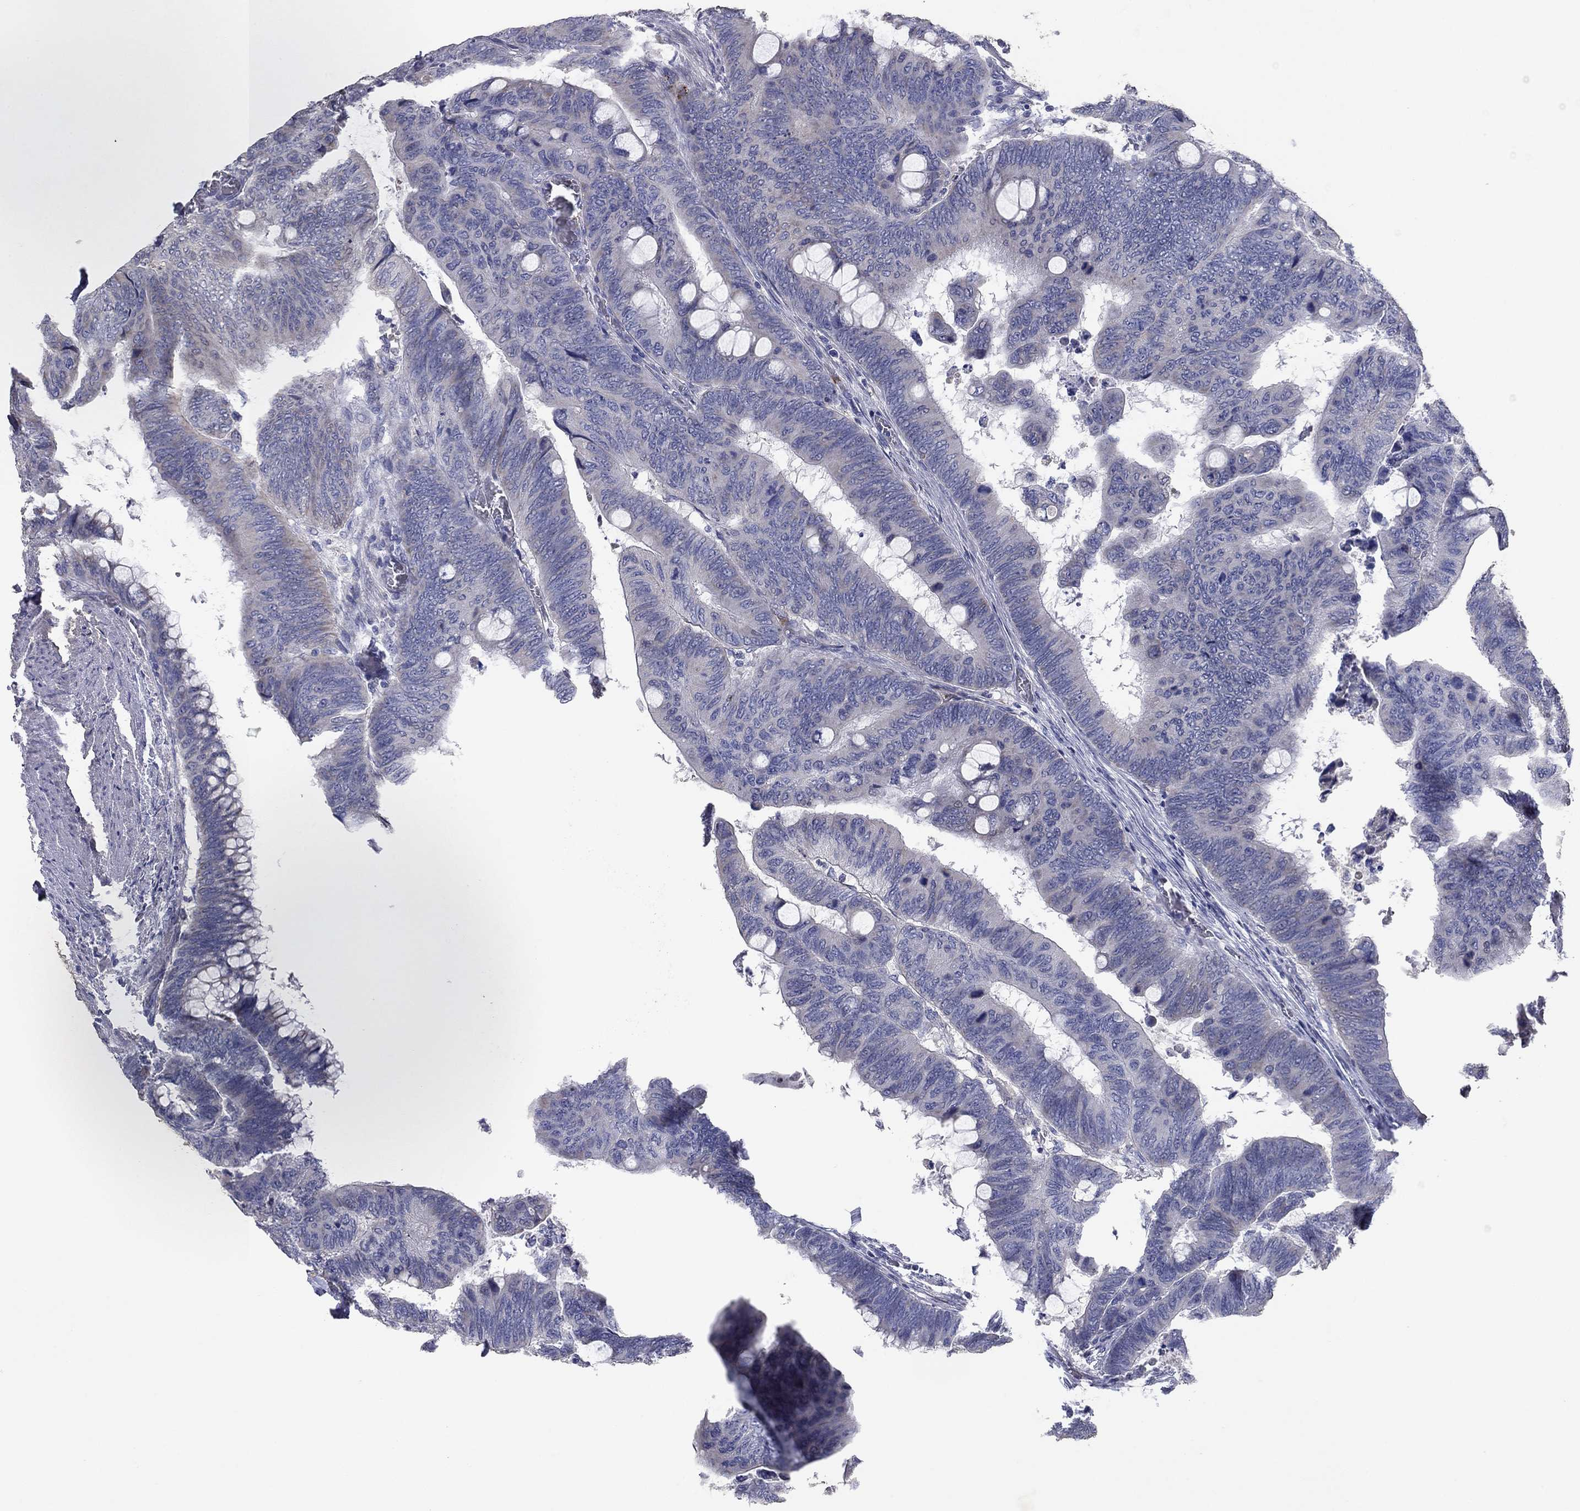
{"staining": {"intensity": "negative", "quantity": "none", "location": "none"}, "tissue": "colorectal cancer", "cell_type": "Tumor cells", "image_type": "cancer", "snomed": [{"axis": "morphology", "description": "Normal tissue, NOS"}, {"axis": "morphology", "description": "Adenocarcinoma, NOS"}, {"axis": "topography", "description": "Rectum"}, {"axis": "topography", "description": "Peripheral nerve tissue"}], "caption": "This photomicrograph is of colorectal cancer (adenocarcinoma) stained with immunohistochemistry (IHC) to label a protein in brown with the nuclei are counter-stained blue. There is no positivity in tumor cells. (DAB (3,3'-diaminobenzidine) immunohistochemistry visualized using brightfield microscopy, high magnification).", "gene": "PTGDS", "patient": {"sex": "male", "age": 92}}